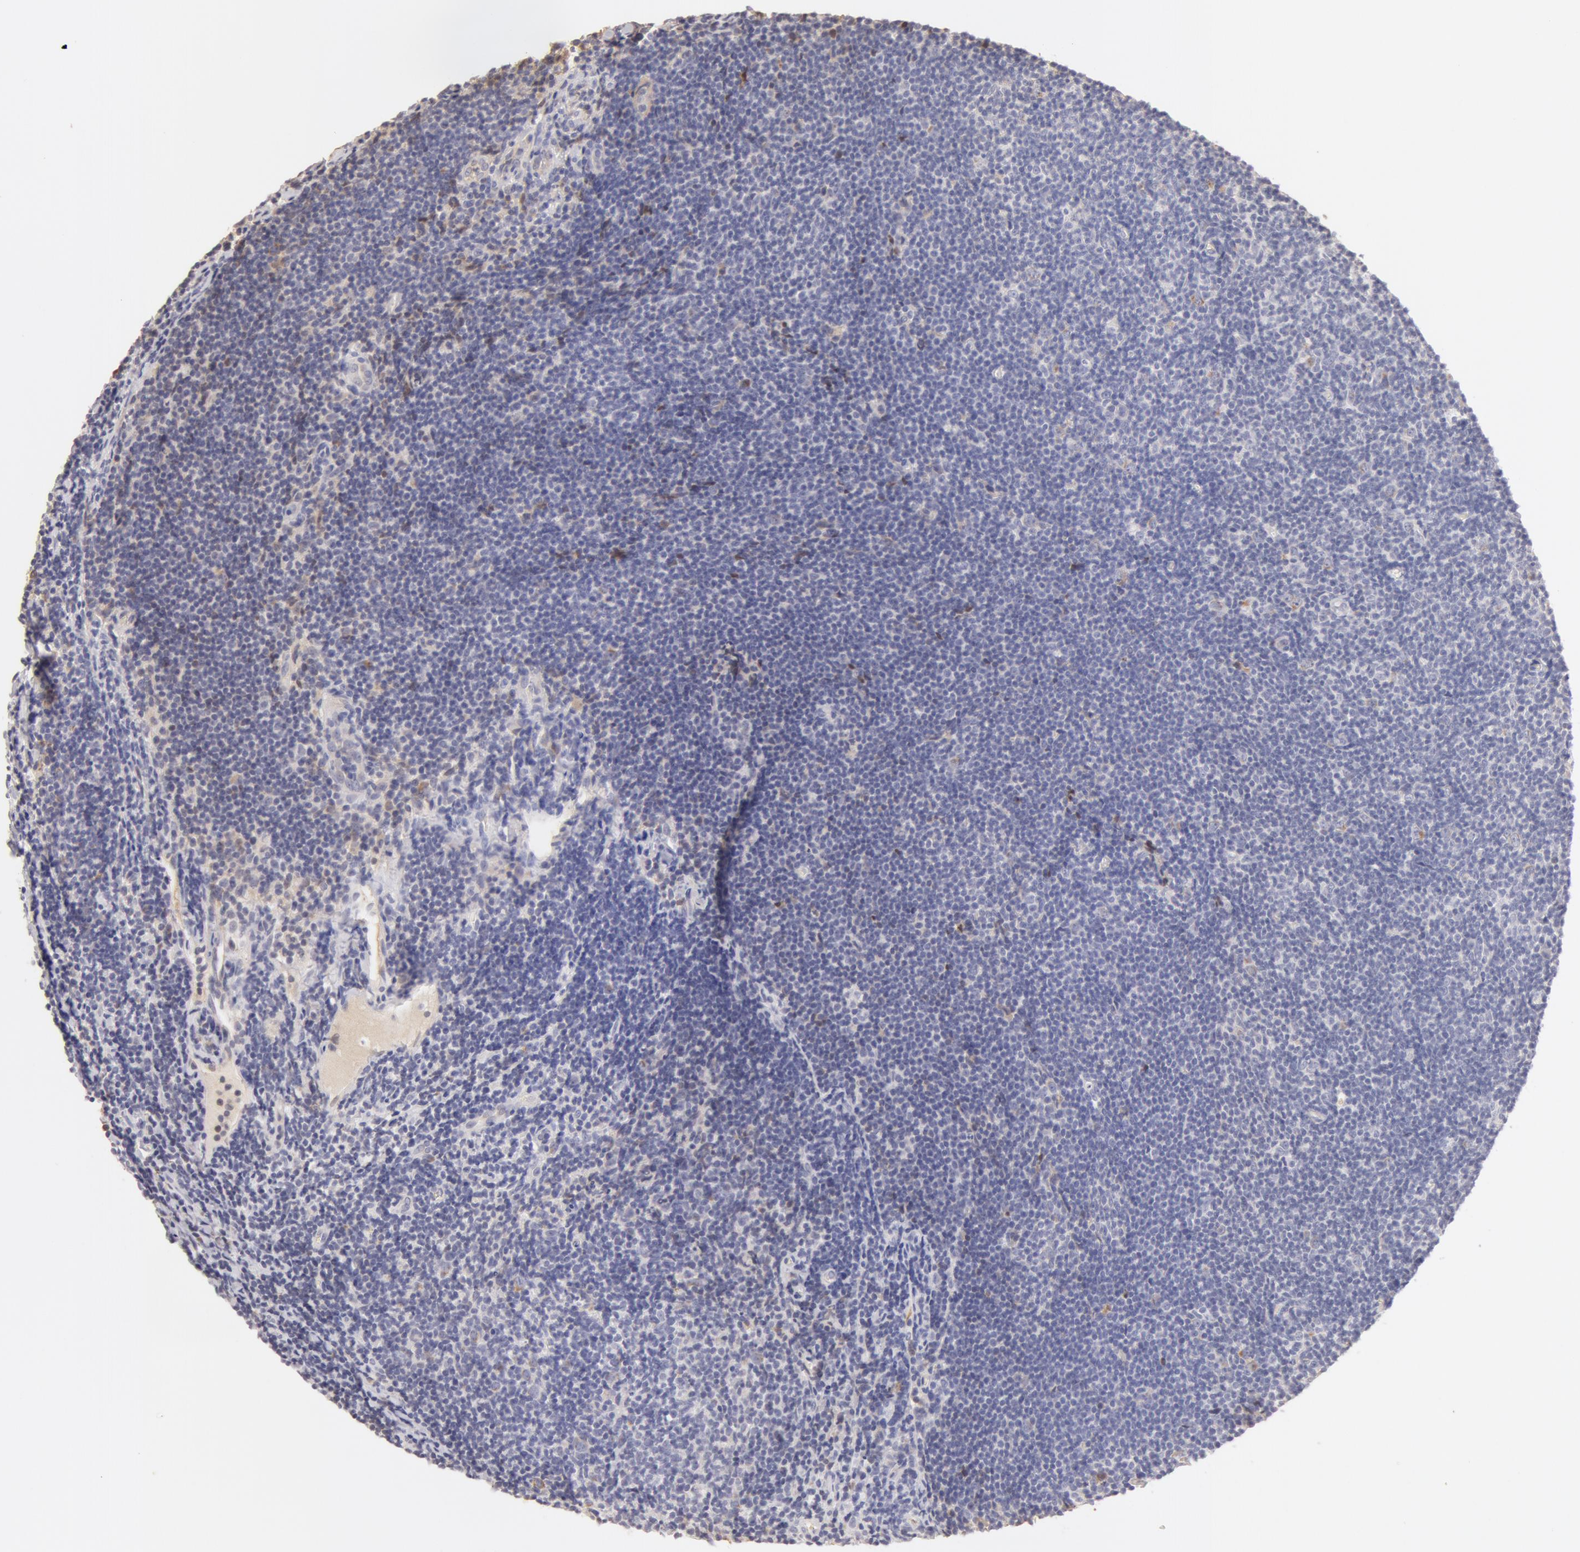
{"staining": {"intensity": "negative", "quantity": "none", "location": "none"}, "tissue": "lymphoma", "cell_type": "Tumor cells", "image_type": "cancer", "snomed": [{"axis": "morphology", "description": "Malignant lymphoma, non-Hodgkin's type, Low grade"}, {"axis": "topography", "description": "Lymph node"}], "caption": "There is no significant expression in tumor cells of lymphoma.", "gene": "TF", "patient": {"sex": "male", "age": 49}}